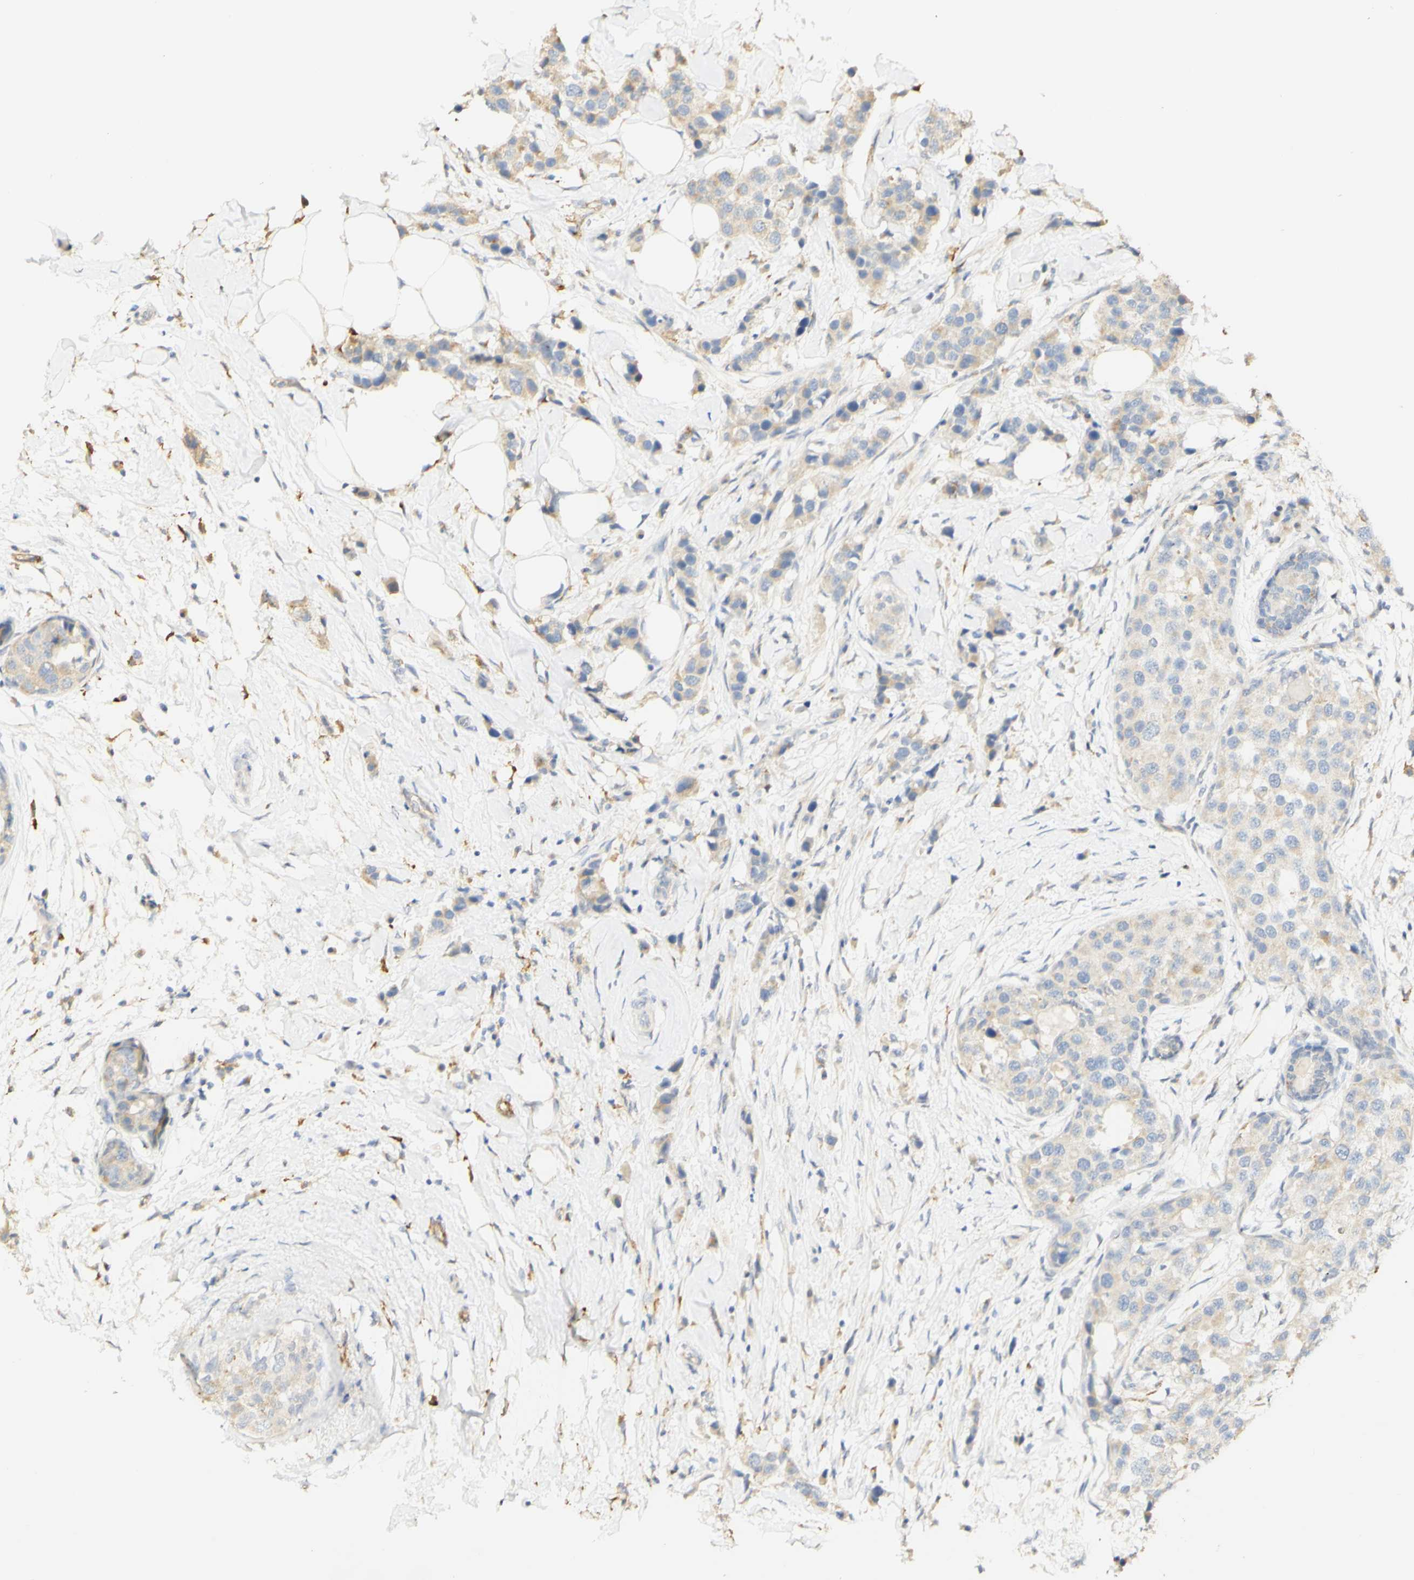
{"staining": {"intensity": "moderate", "quantity": "25%-75%", "location": "cytoplasmic/membranous"}, "tissue": "breast cancer", "cell_type": "Tumor cells", "image_type": "cancer", "snomed": [{"axis": "morphology", "description": "Normal tissue, NOS"}, {"axis": "morphology", "description": "Duct carcinoma"}, {"axis": "topography", "description": "Breast"}], "caption": "Immunohistochemistry (IHC) histopathology image of neoplastic tissue: human breast cancer (infiltrating ductal carcinoma) stained using immunohistochemistry (IHC) demonstrates medium levels of moderate protein expression localized specifically in the cytoplasmic/membranous of tumor cells, appearing as a cytoplasmic/membranous brown color.", "gene": "FCGRT", "patient": {"sex": "female", "age": 50}}